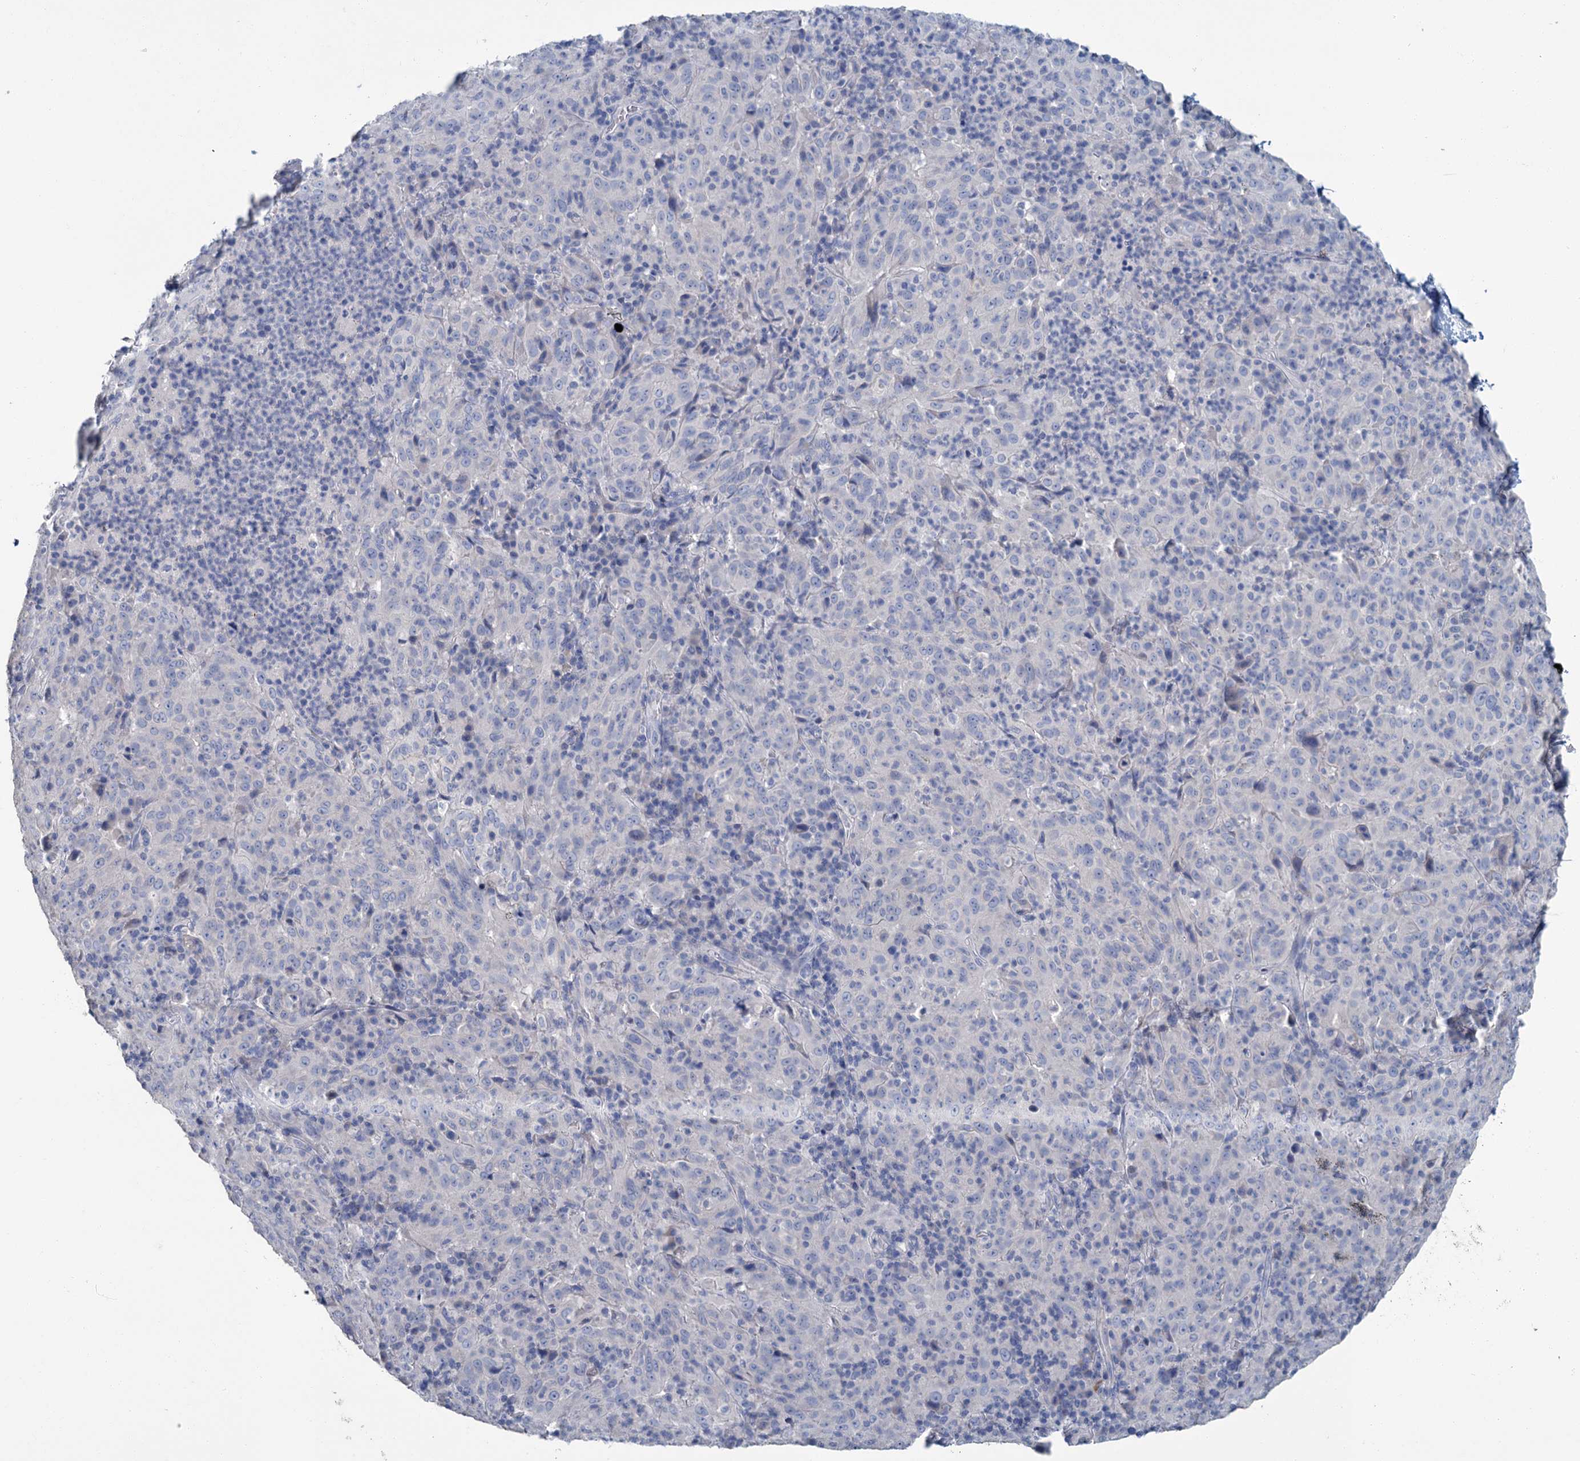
{"staining": {"intensity": "negative", "quantity": "none", "location": "none"}, "tissue": "pancreatic cancer", "cell_type": "Tumor cells", "image_type": "cancer", "snomed": [{"axis": "morphology", "description": "Adenocarcinoma, NOS"}, {"axis": "topography", "description": "Pancreas"}], "caption": "Histopathology image shows no significant protein expression in tumor cells of pancreatic adenocarcinoma.", "gene": "SNCB", "patient": {"sex": "male", "age": 63}}